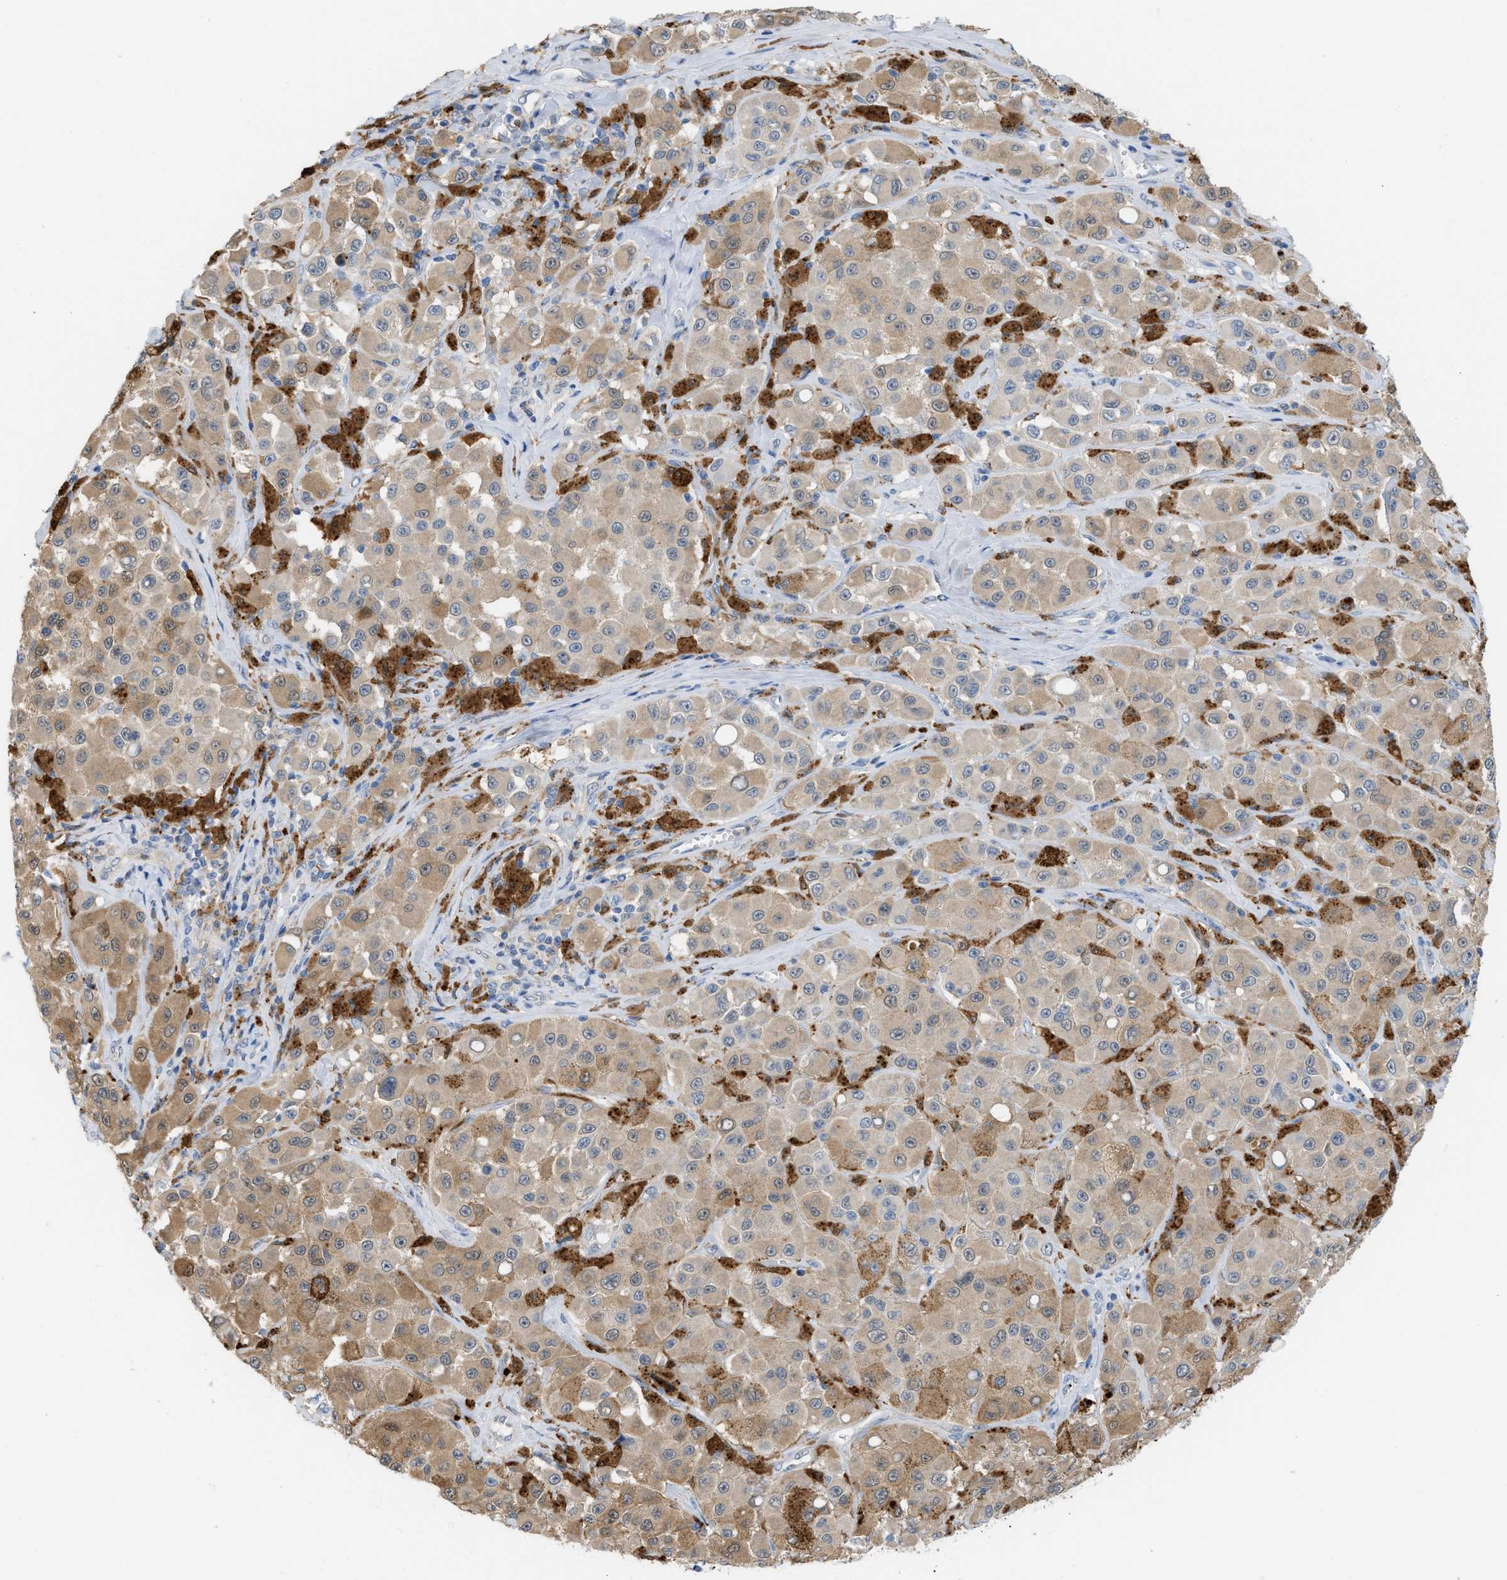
{"staining": {"intensity": "weak", "quantity": ">75%", "location": "cytoplasmic/membranous"}, "tissue": "melanoma", "cell_type": "Tumor cells", "image_type": "cancer", "snomed": [{"axis": "morphology", "description": "Malignant melanoma, NOS"}, {"axis": "topography", "description": "Skin"}], "caption": "Melanoma tissue exhibits weak cytoplasmic/membranous expression in approximately >75% of tumor cells, visualized by immunohistochemistry.", "gene": "CSTB", "patient": {"sex": "male", "age": 84}}